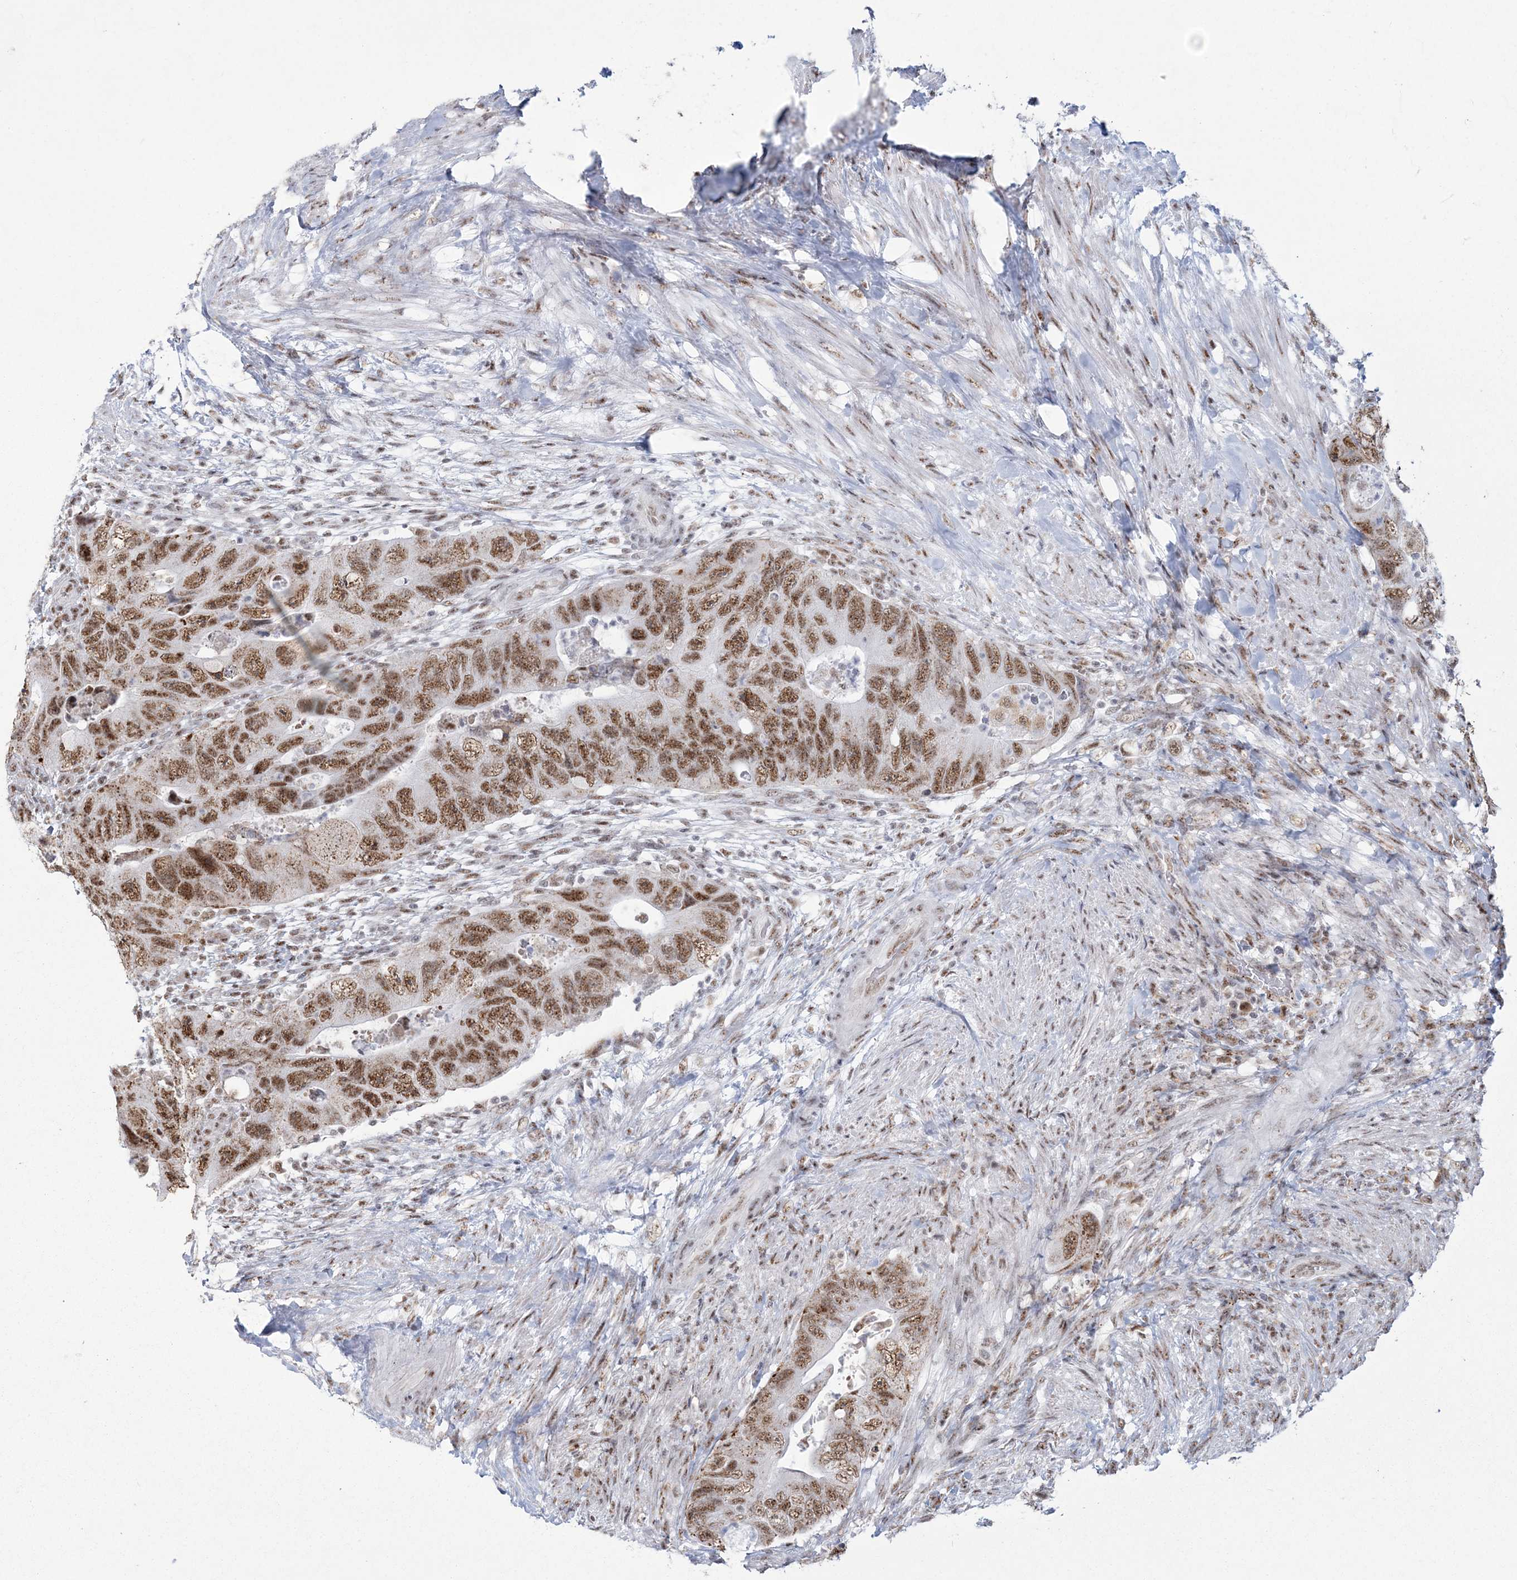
{"staining": {"intensity": "moderate", "quantity": ">75%", "location": "nuclear"}, "tissue": "colorectal cancer", "cell_type": "Tumor cells", "image_type": "cancer", "snomed": [{"axis": "morphology", "description": "Adenocarcinoma, NOS"}, {"axis": "topography", "description": "Rectum"}], "caption": "Colorectal cancer tissue exhibits moderate nuclear positivity in about >75% of tumor cells, visualized by immunohistochemistry. Immunohistochemistry stains the protein of interest in brown and the nuclei are stained blue.", "gene": "RBM17", "patient": {"sex": "male", "age": 63}}